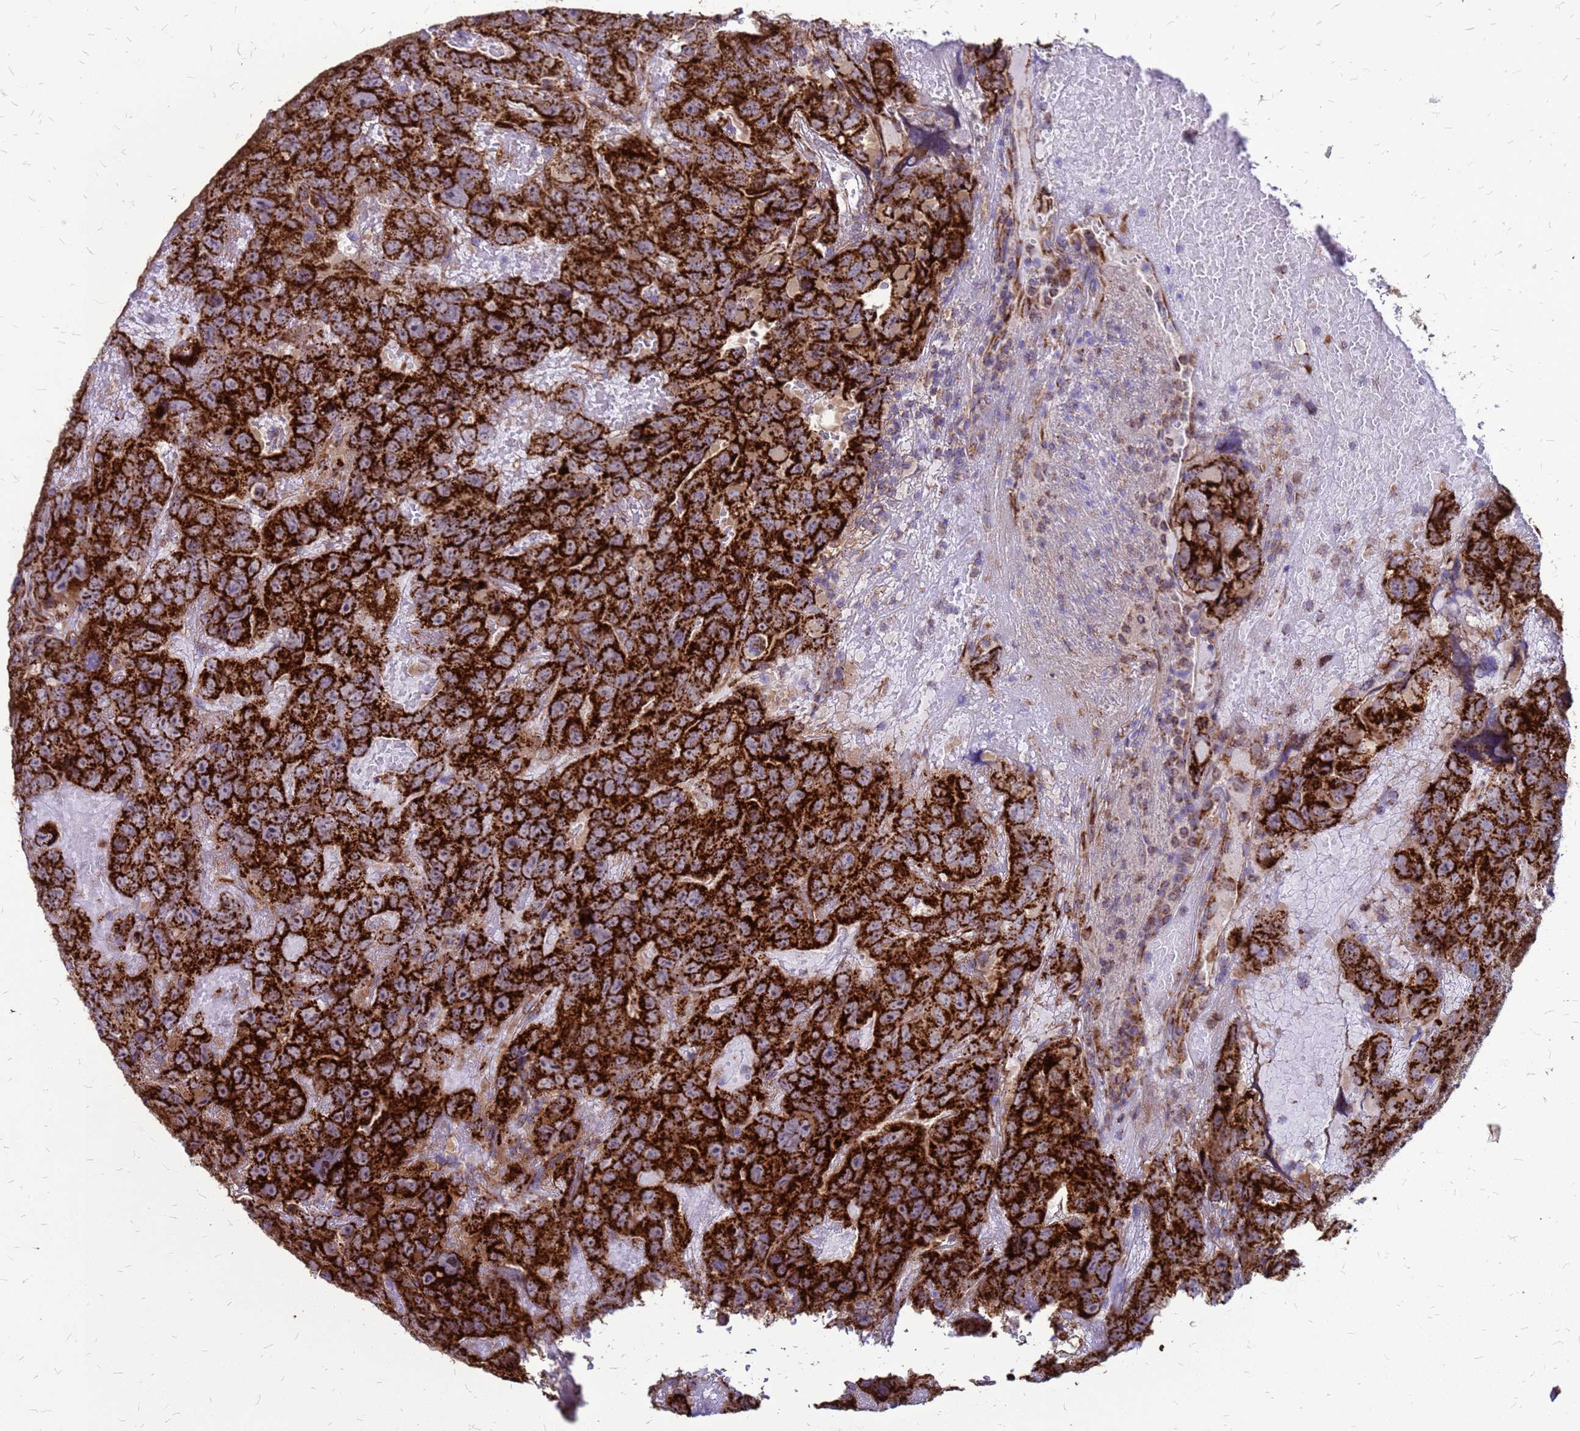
{"staining": {"intensity": "strong", "quantity": ">75%", "location": "cytoplasmic/membranous"}, "tissue": "testis cancer", "cell_type": "Tumor cells", "image_type": "cancer", "snomed": [{"axis": "morphology", "description": "Carcinoma, Embryonal, NOS"}, {"axis": "topography", "description": "Testis"}], "caption": "This histopathology image exhibits immunohistochemistry staining of human testis embryonal carcinoma, with high strong cytoplasmic/membranous expression in approximately >75% of tumor cells.", "gene": "FSTL4", "patient": {"sex": "male", "age": 45}}